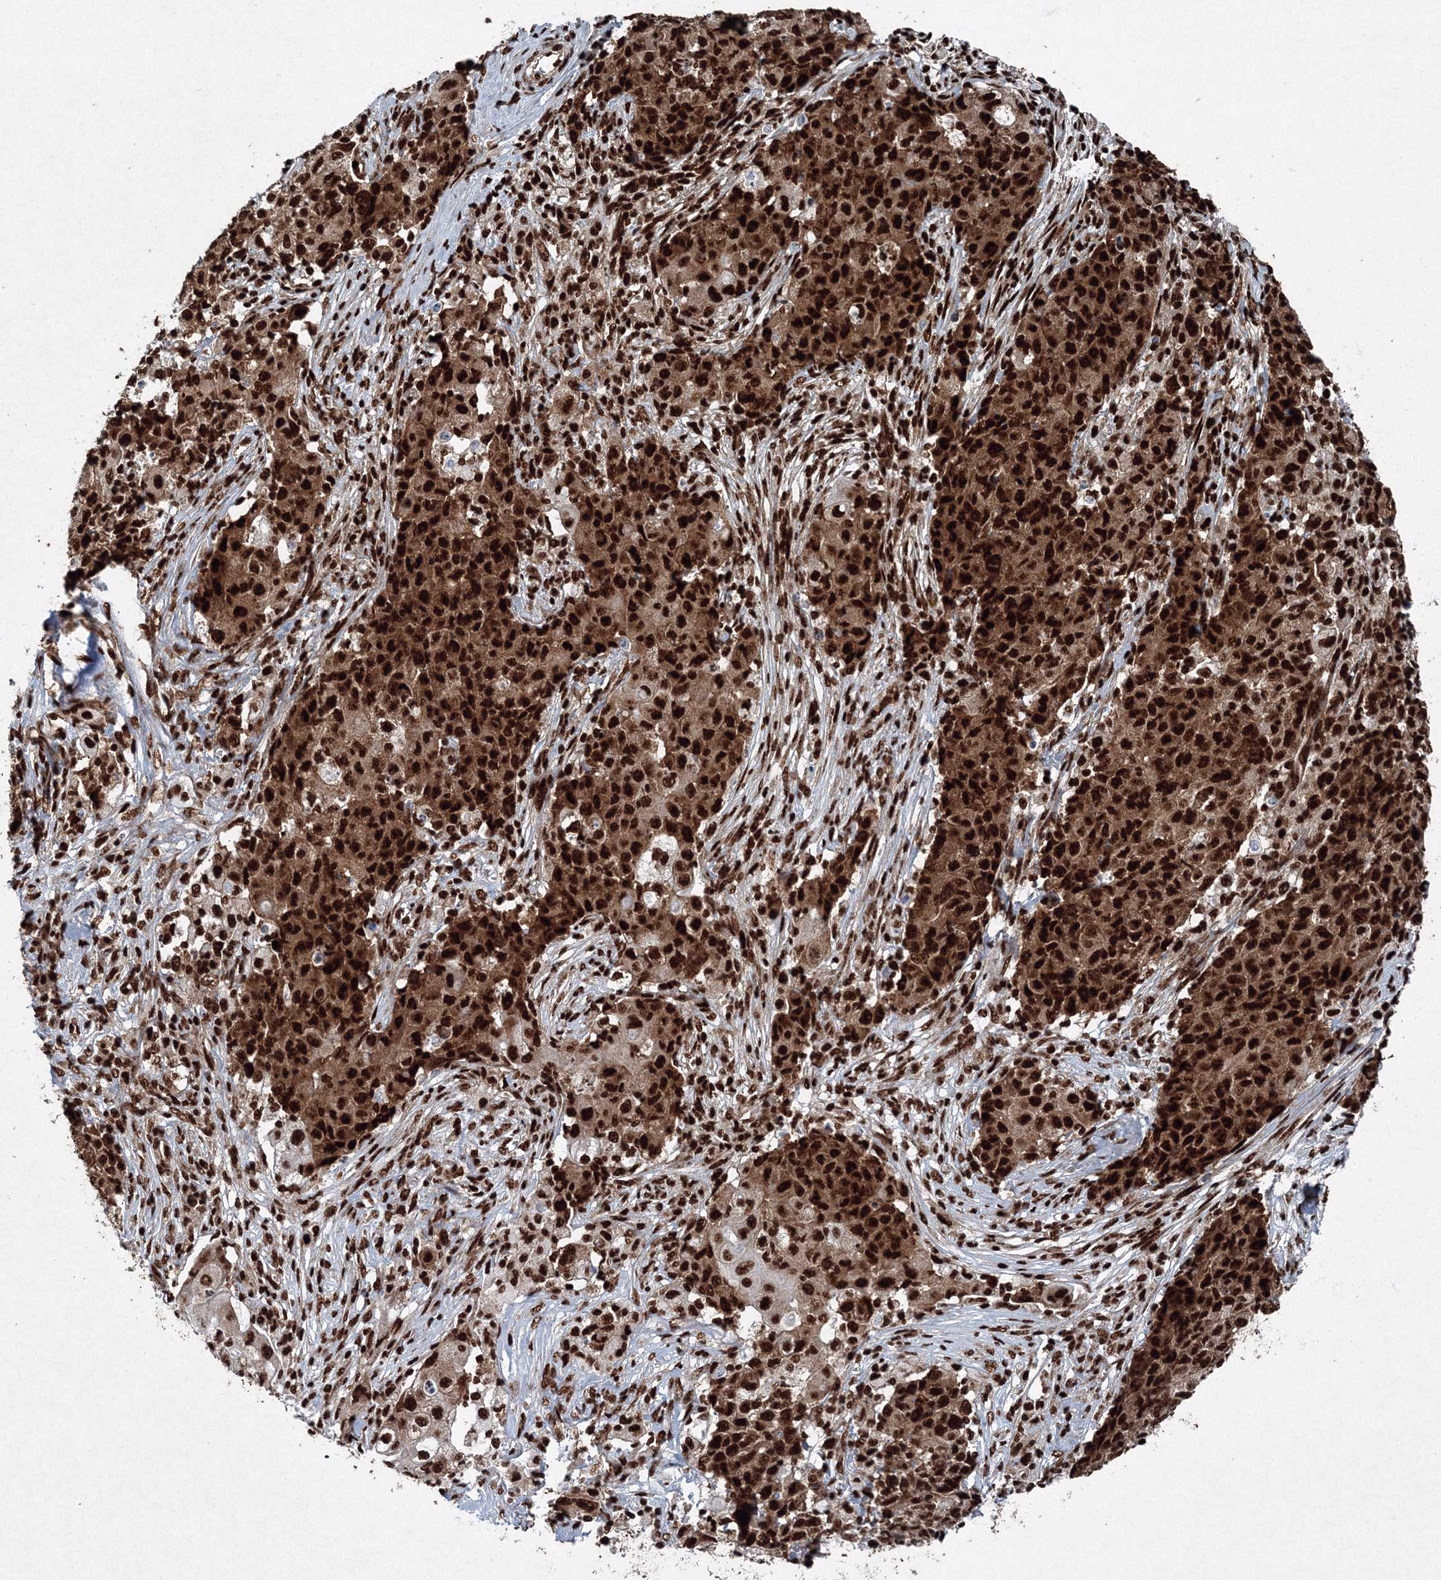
{"staining": {"intensity": "strong", "quantity": ">75%", "location": "cytoplasmic/membranous,nuclear"}, "tissue": "ovarian cancer", "cell_type": "Tumor cells", "image_type": "cancer", "snomed": [{"axis": "morphology", "description": "Carcinoma, endometroid"}, {"axis": "topography", "description": "Ovary"}], "caption": "Ovarian cancer stained for a protein (brown) demonstrates strong cytoplasmic/membranous and nuclear positive staining in approximately >75% of tumor cells.", "gene": "SNRPC", "patient": {"sex": "female", "age": 42}}